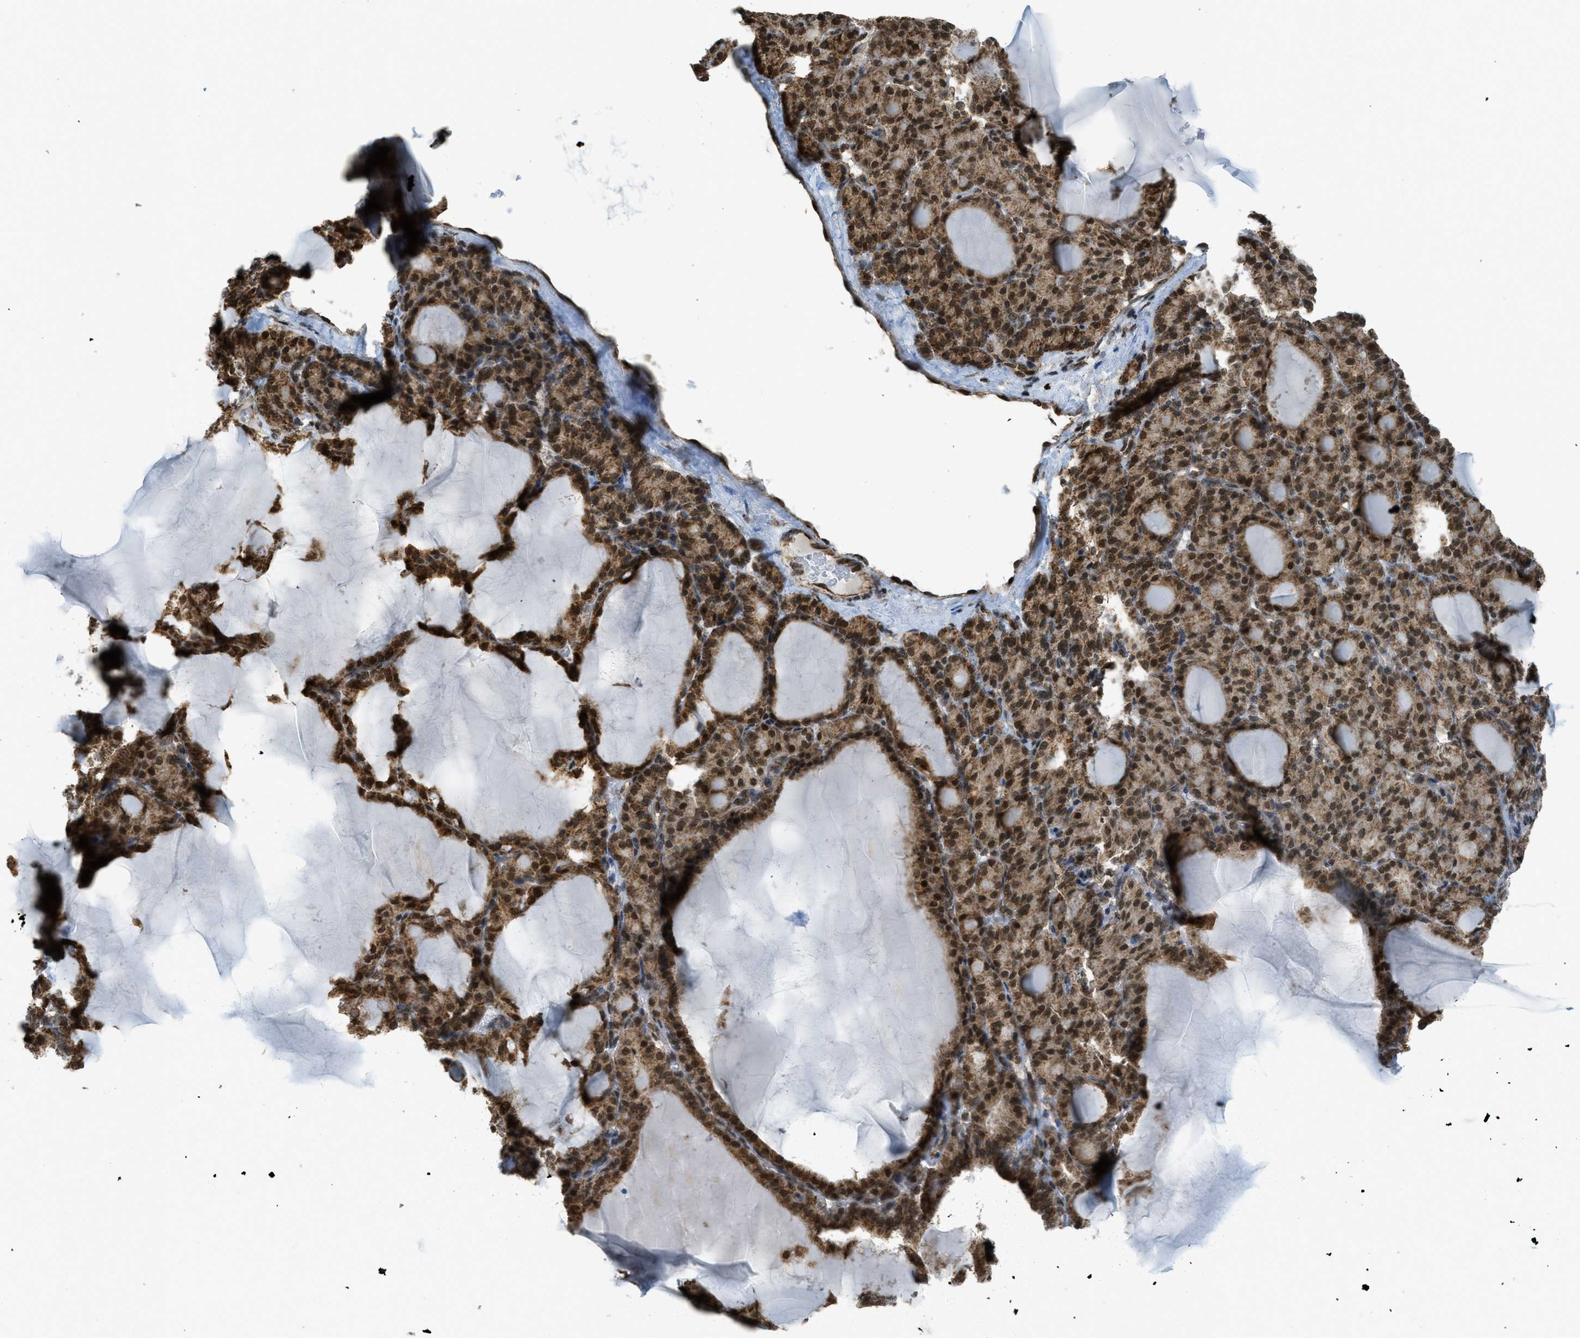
{"staining": {"intensity": "strong", "quantity": ">75%", "location": "cytoplasmic/membranous,nuclear"}, "tissue": "thyroid gland", "cell_type": "Glandular cells", "image_type": "normal", "snomed": [{"axis": "morphology", "description": "Normal tissue, NOS"}, {"axis": "topography", "description": "Thyroid gland"}], "caption": "Thyroid gland stained with immunohistochemistry displays strong cytoplasmic/membranous,nuclear expression in about >75% of glandular cells. (Stains: DAB (3,3'-diaminobenzidine) in brown, nuclei in blue, Microscopy: brightfield microscopy at high magnification).", "gene": "TNPO1", "patient": {"sex": "female", "age": 28}}